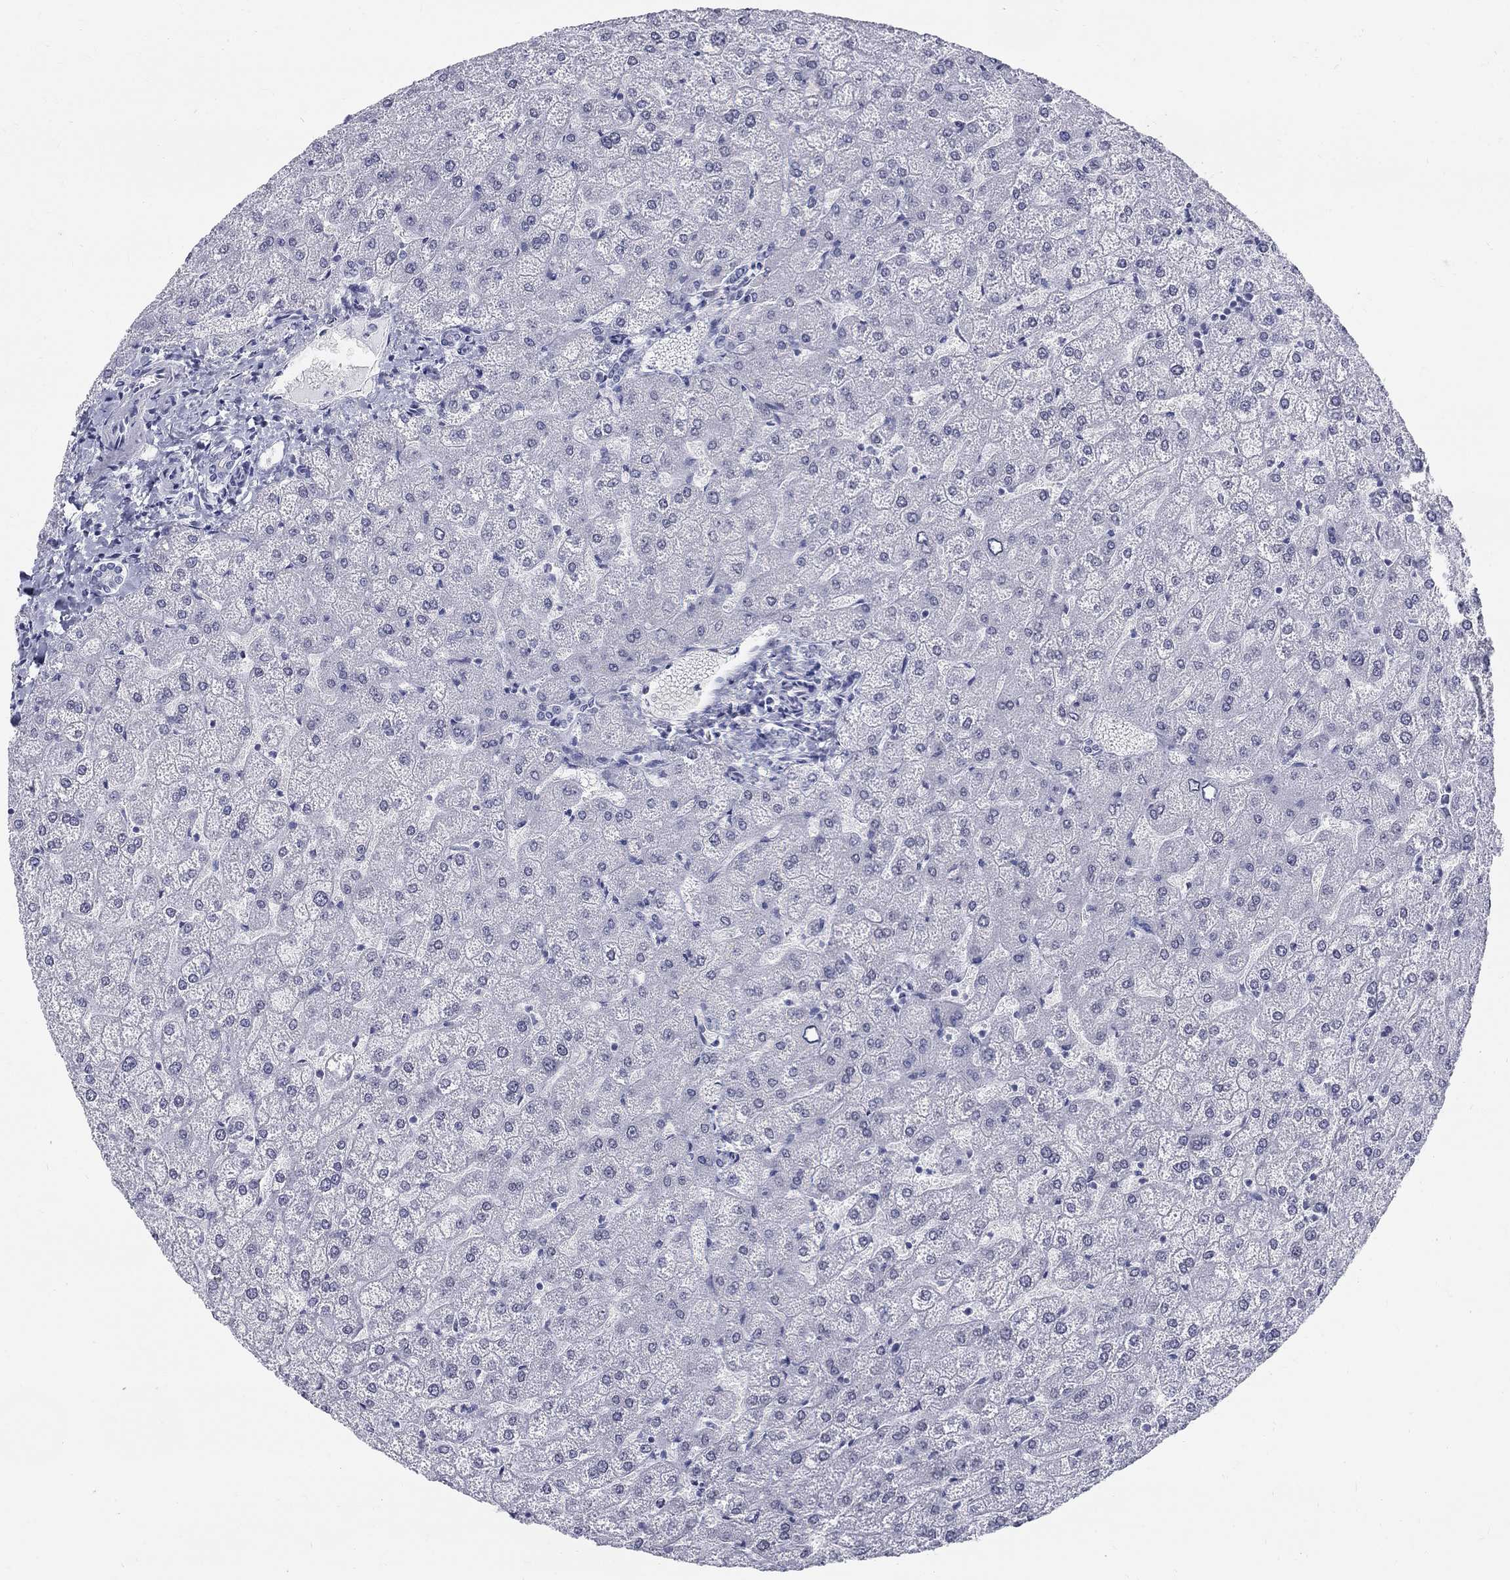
{"staining": {"intensity": "negative", "quantity": "none", "location": "none"}, "tissue": "liver", "cell_type": "Cholangiocytes", "image_type": "normal", "snomed": [{"axis": "morphology", "description": "Normal tissue, NOS"}, {"axis": "topography", "description": "Liver"}], "caption": "High magnification brightfield microscopy of benign liver stained with DAB (brown) and counterstained with hematoxylin (blue): cholangiocytes show no significant positivity.", "gene": "DMTN", "patient": {"sex": "female", "age": 32}}